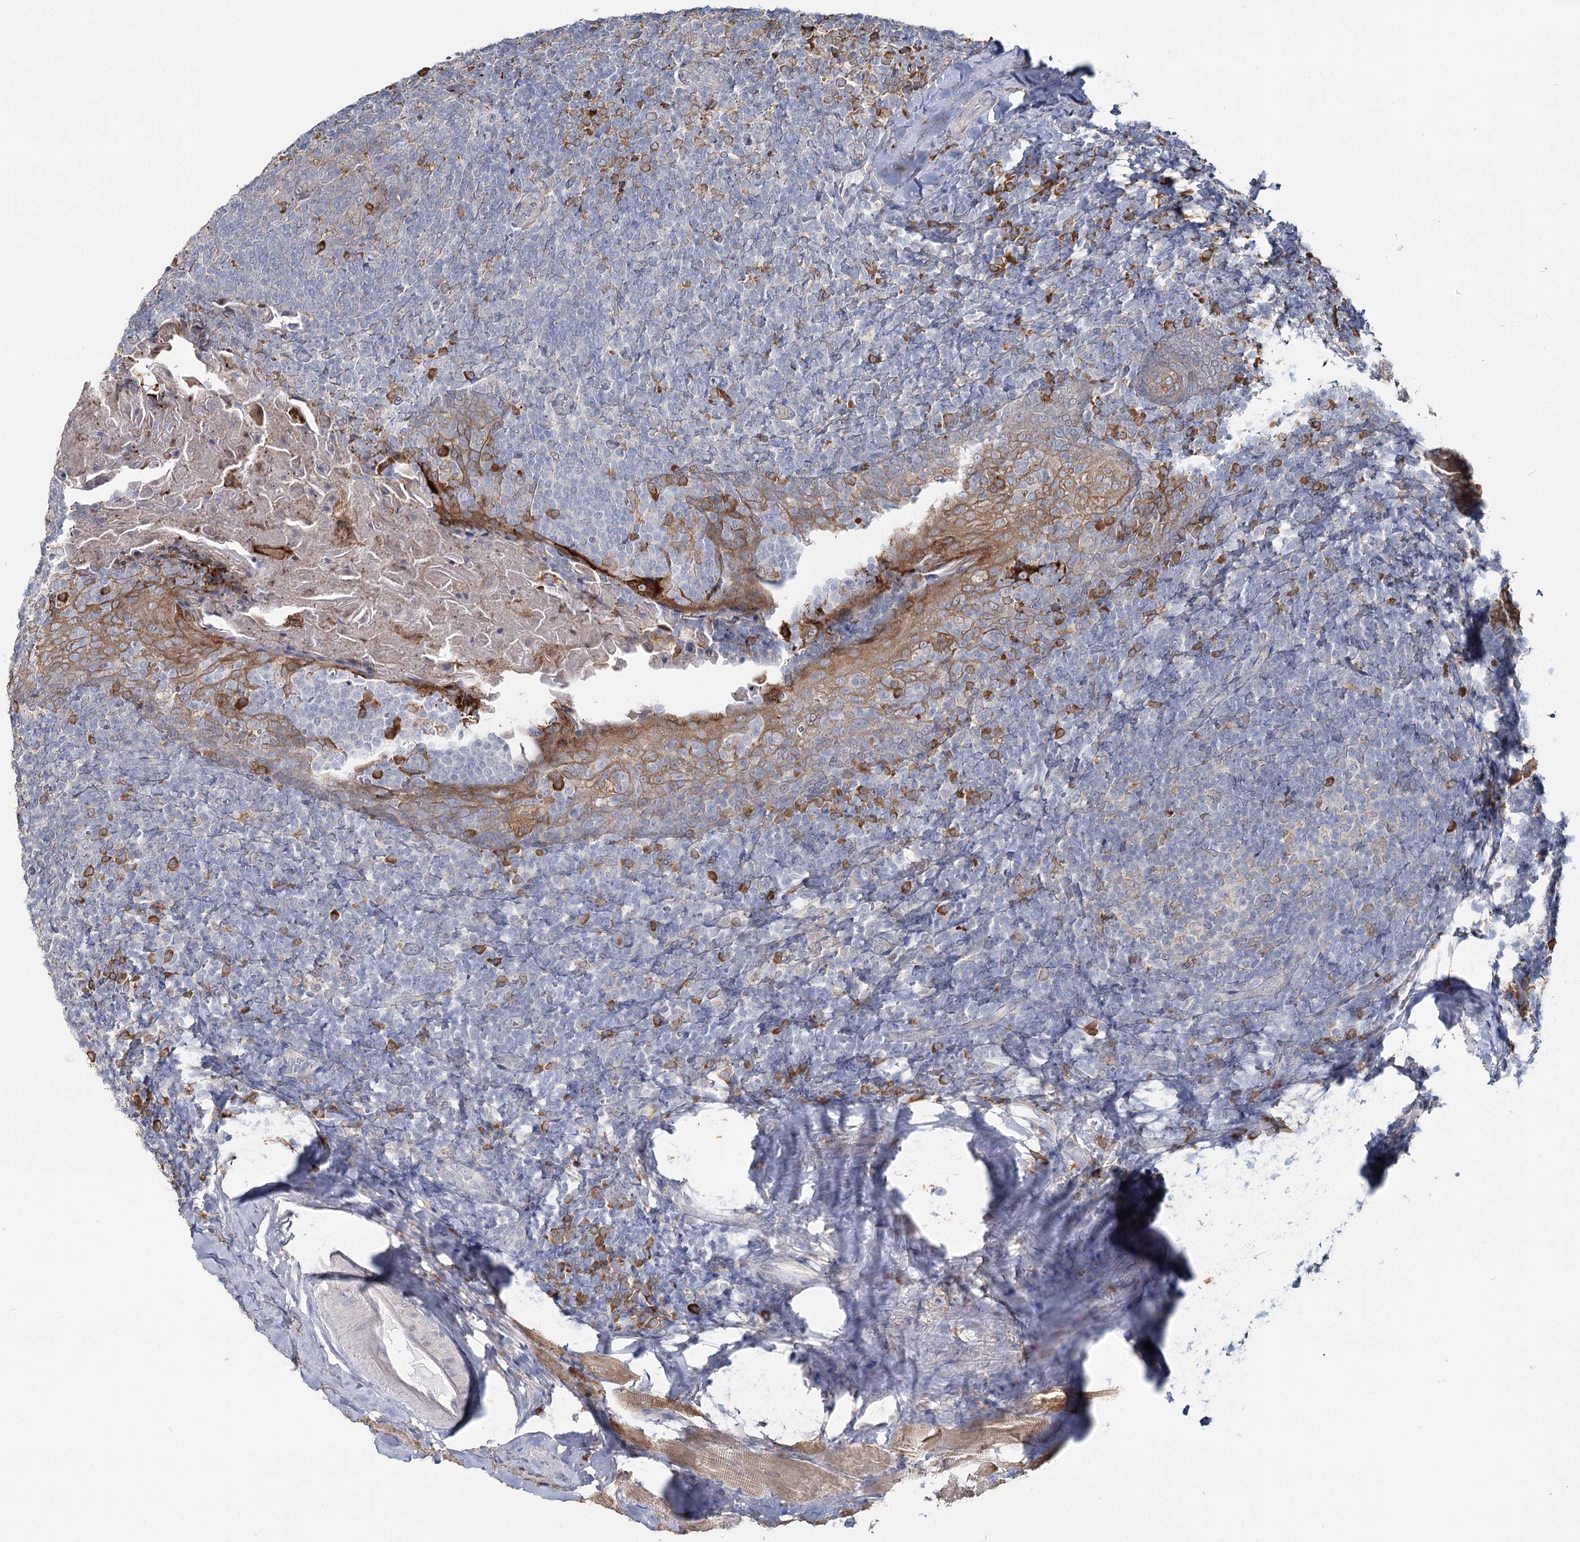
{"staining": {"intensity": "moderate", "quantity": "<25%", "location": "cytoplasmic/membranous"}, "tissue": "tonsil", "cell_type": "Germinal center cells", "image_type": "normal", "snomed": [{"axis": "morphology", "description": "Normal tissue, NOS"}, {"axis": "topography", "description": "Tonsil"}], "caption": "Approximately <25% of germinal center cells in benign human tonsil show moderate cytoplasmic/membranous protein expression as visualized by brown immunohistochemical staining.", "gene": "ZCCHC9", "patient": {"sex": "male", "age": 37}}